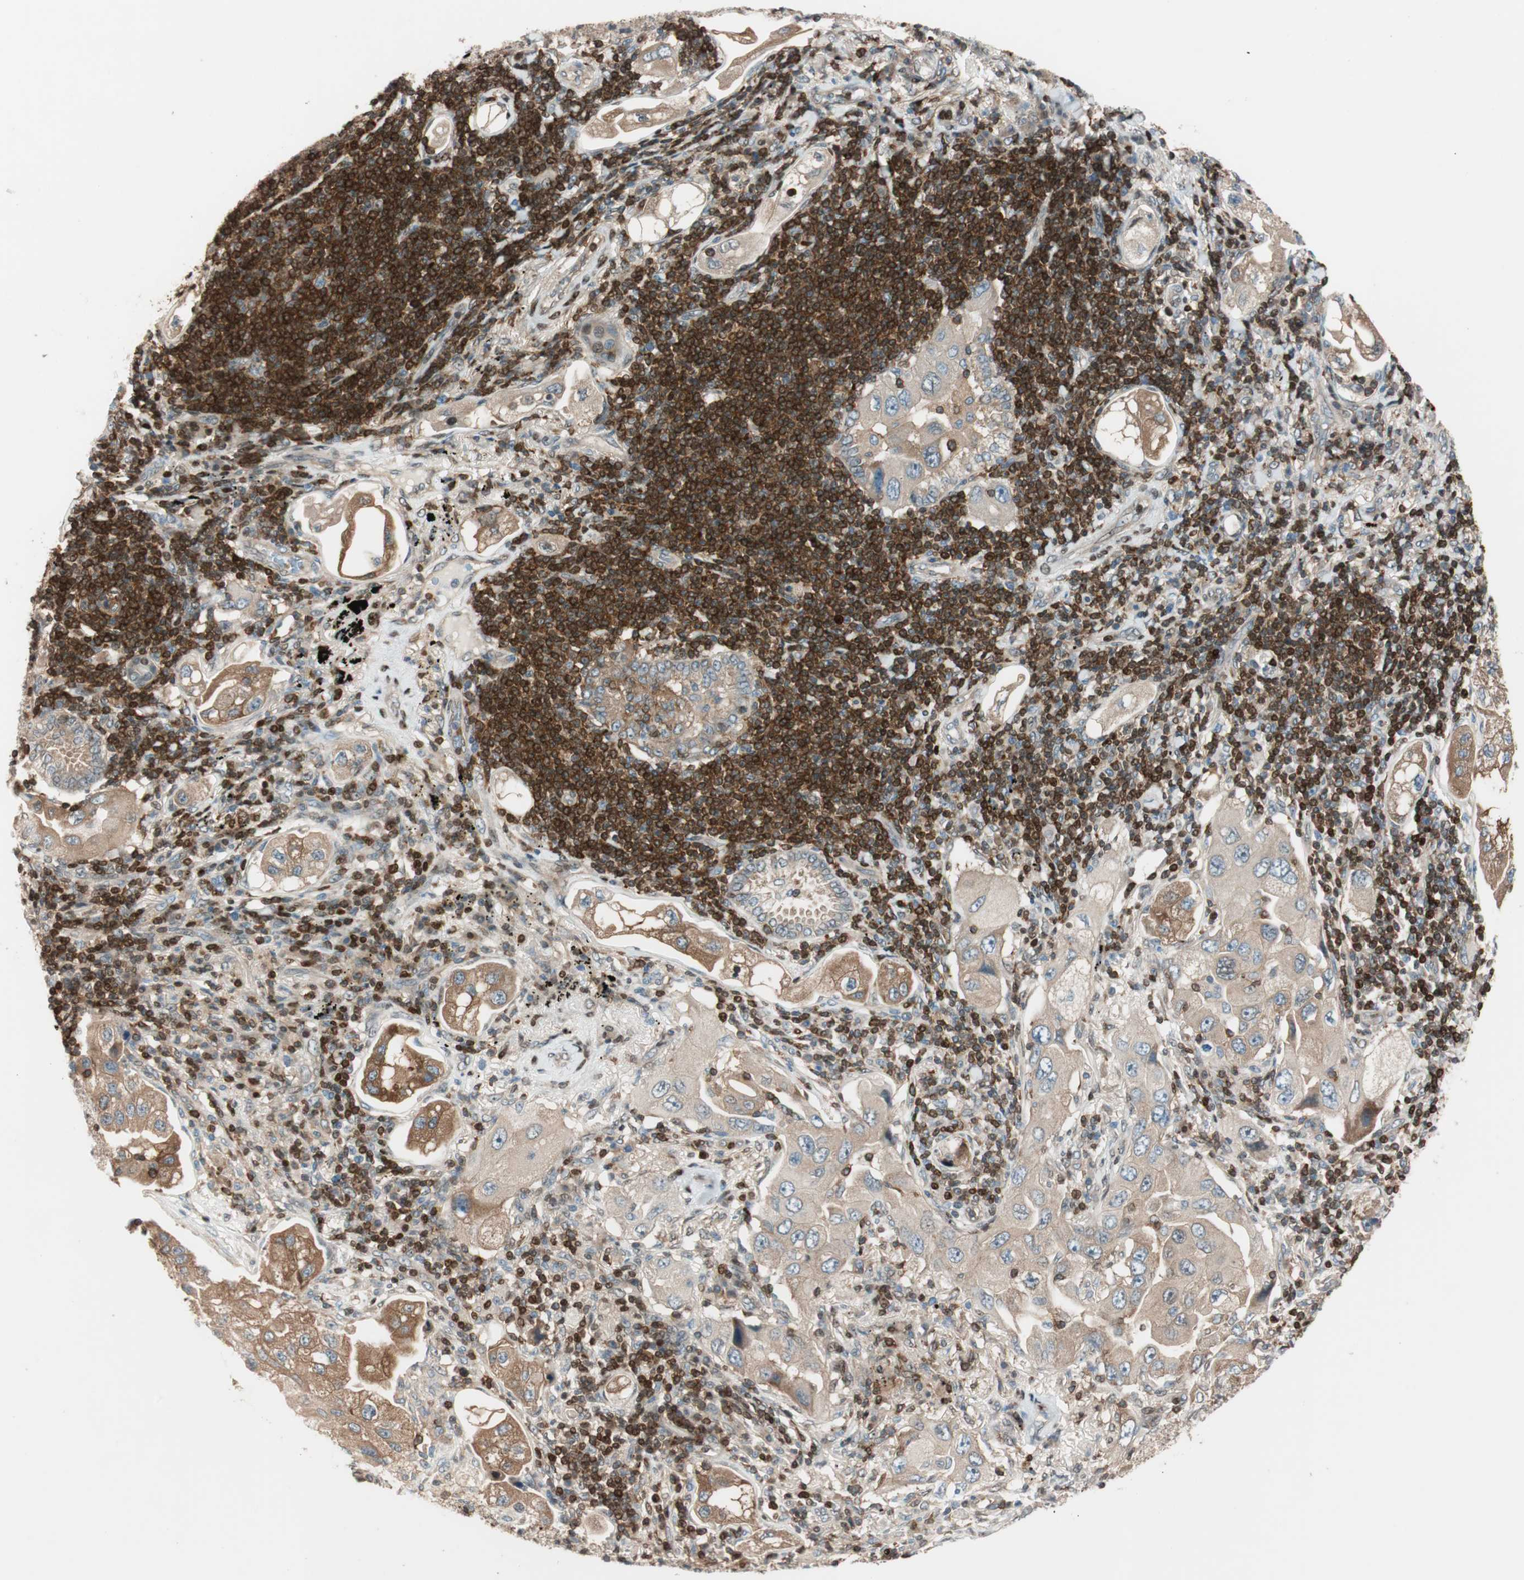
{"staining": {"intensity": "moderate", "quantity": ">75%", "location": "cytoplasmic/membranous"}, "tissue": "lung cancer", "cell_type": "Tumor cells", "image_type": "cancer", "snomed": [{"axis": "morphology", "description": "Adenocarcinoma, NOS"}, {"axis": "topography", "description": "Lung"}], "caption": "About >75% of tumor cells in human lung cancer exhibit moderate cytoplasmic/membranous protein staining as visualized by brown immunohistochemical staining.", "gene": "BIN1", "patient": {"sex": "female", "age": 65}}